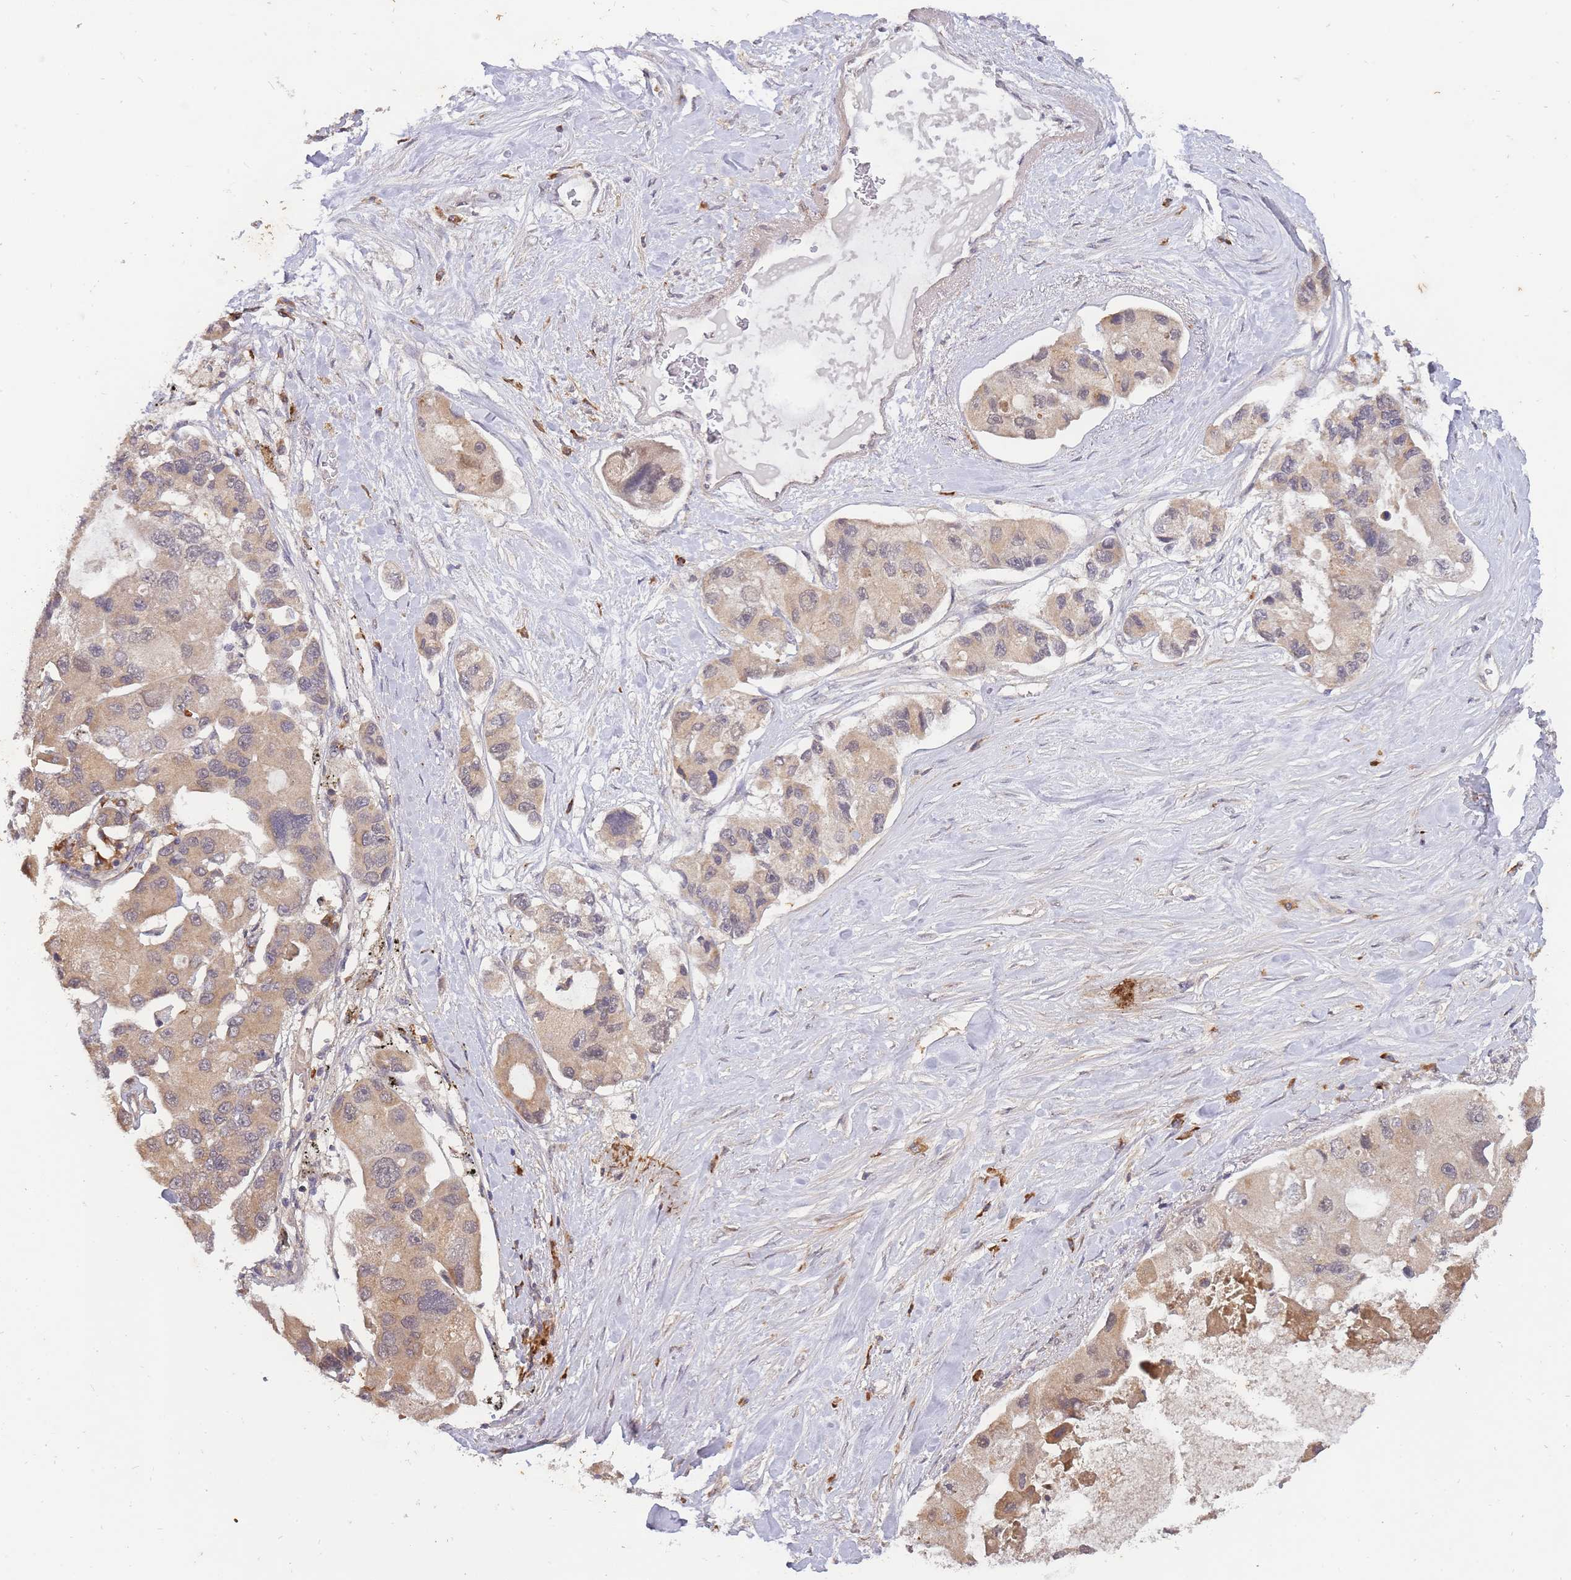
{"staining": {"intensity": "weak", "quantity": ">75%", "location": "cytoplasmic/membranous"}, "tissue": "lung cancer", "cell_type": "Tumor cells", "image_type": "cancer", "snomed": [{"axis": "morphology", "description": "Adenocarcinoma, NOS"}, {"axis": "topography", "description": "Lung"}], "caption": "Immunohistochemical staining of adenocarcinoma (lung) demonstrates weak cytoplasmic/membranous protein positivity in approximately >75% of tumor cells.", "gene": "SMC6", "patient": {"sex": "female", "age": 54}}